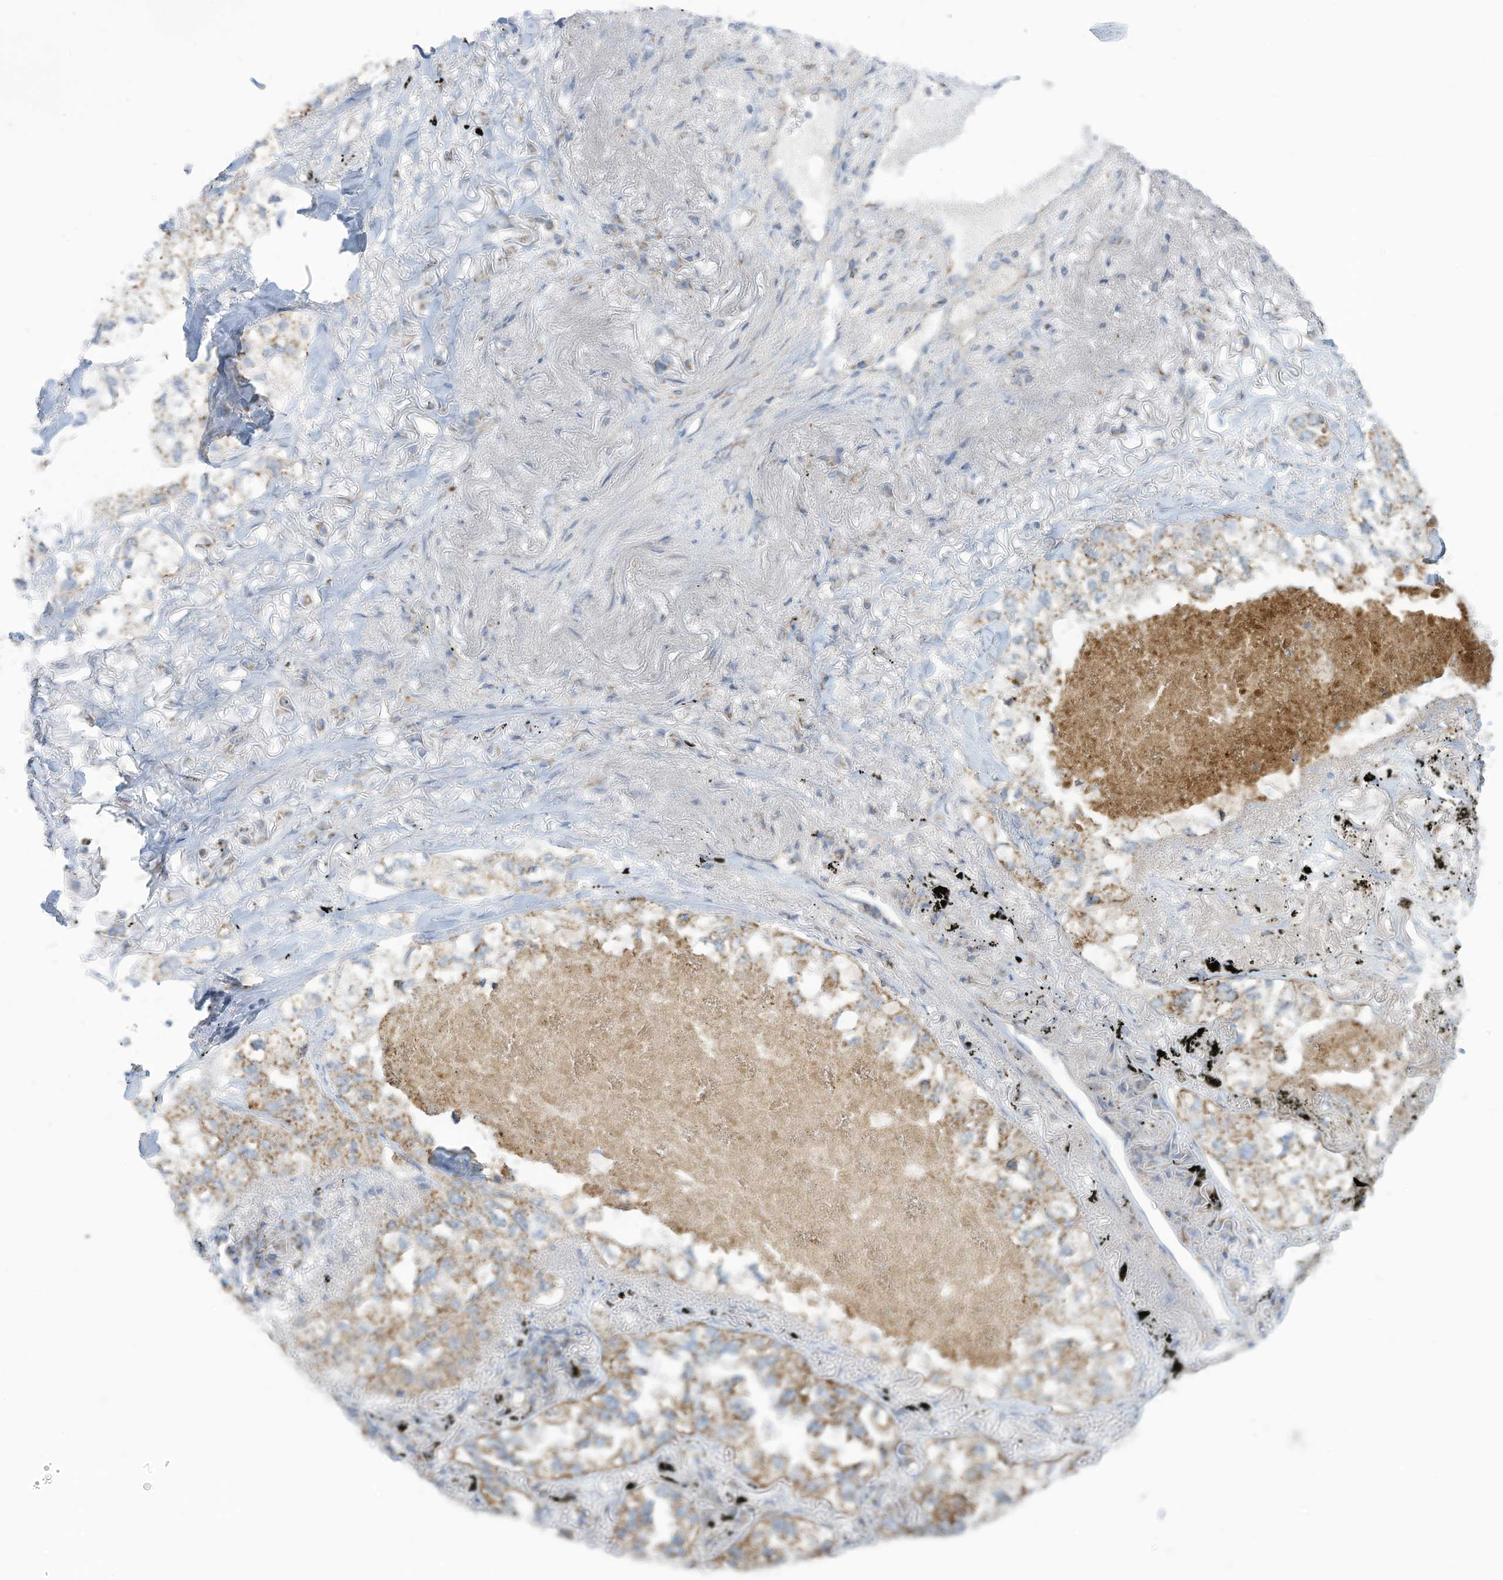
{"staining": {"intensity": "moderate", "quantity": "25%-75%", "location": "cytoplasmic/membranous"}, "tissue": "lung cancer", "cell_type": "Tumor cells", "image_type": "cancer", "snomed": [{"axis": "morphology", "description": "Adenocarcinoma, NOS"}, {"axis": "topography", "description": "Lung"}], "caption": "Immunohistochemical staining of lung cancer reveals moderate cytoplasmic/membranous protein staining in about 25%-75% of tumor cells.", "gene": "NLN", "patient": {"sex": "male", "age": 65}}